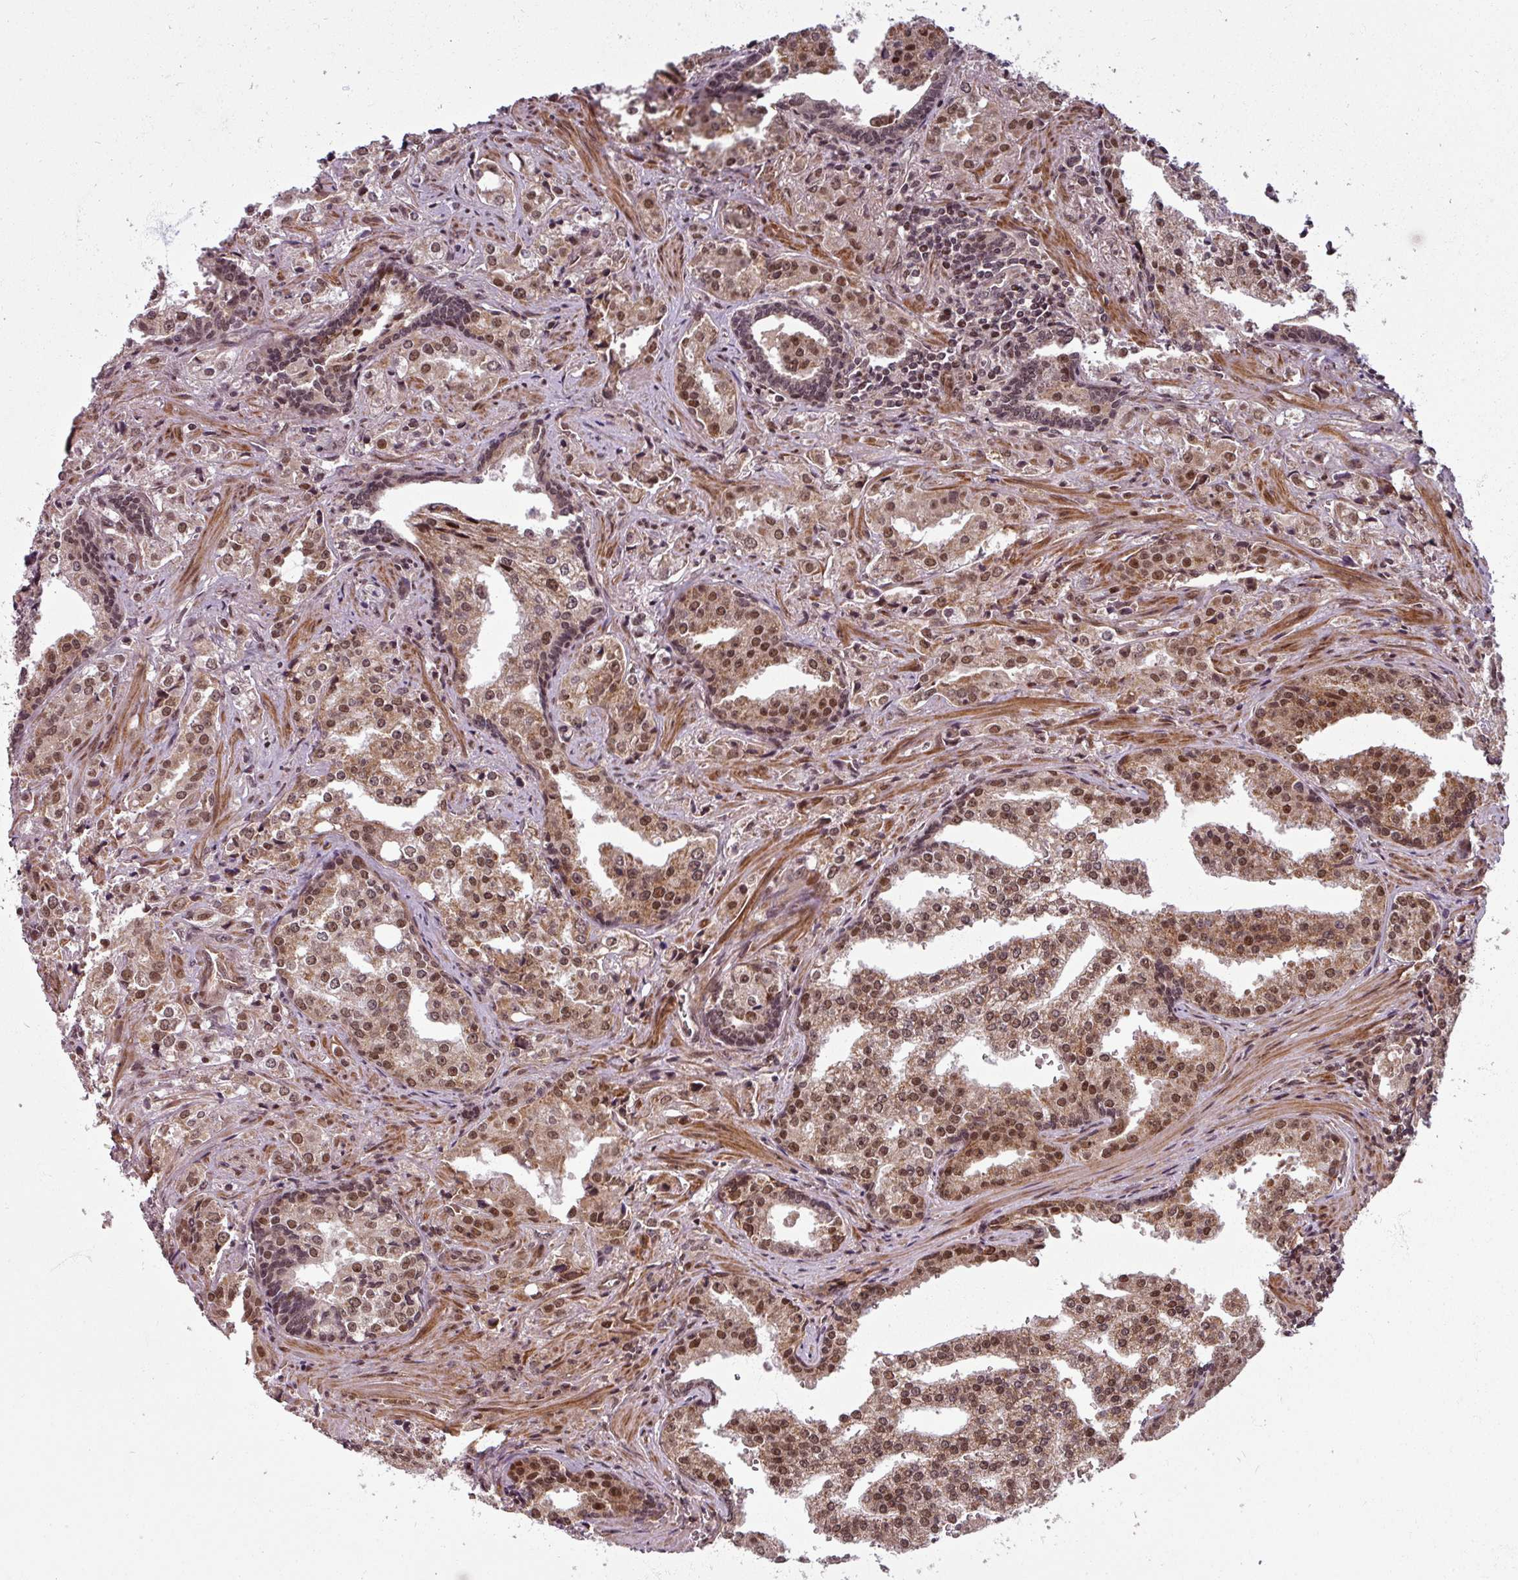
{"staining": {"intensity": "moderate", "quantity": ">75%", "location": "cytoplasmic/membranous,nuclear"}, "tissue": "prostate cancer", "cell_type": "Tumor cells", "image_type": "cancer", "snomed": [{"axis": "morphology", "description": "Adenocarcinoma, High grade"}, {"axis": "topography", "description": "Prostate"}], "caption": "Prostate adenocarcinoma (high-grade) was stained to show a protein in brown. There is medium levels of moderate cytoplasmic/membranous and nuclear positivity in approximately >75% of tumor cells.", "gene": "SWI5", "patient": {"sex": "male", "age": 68}}